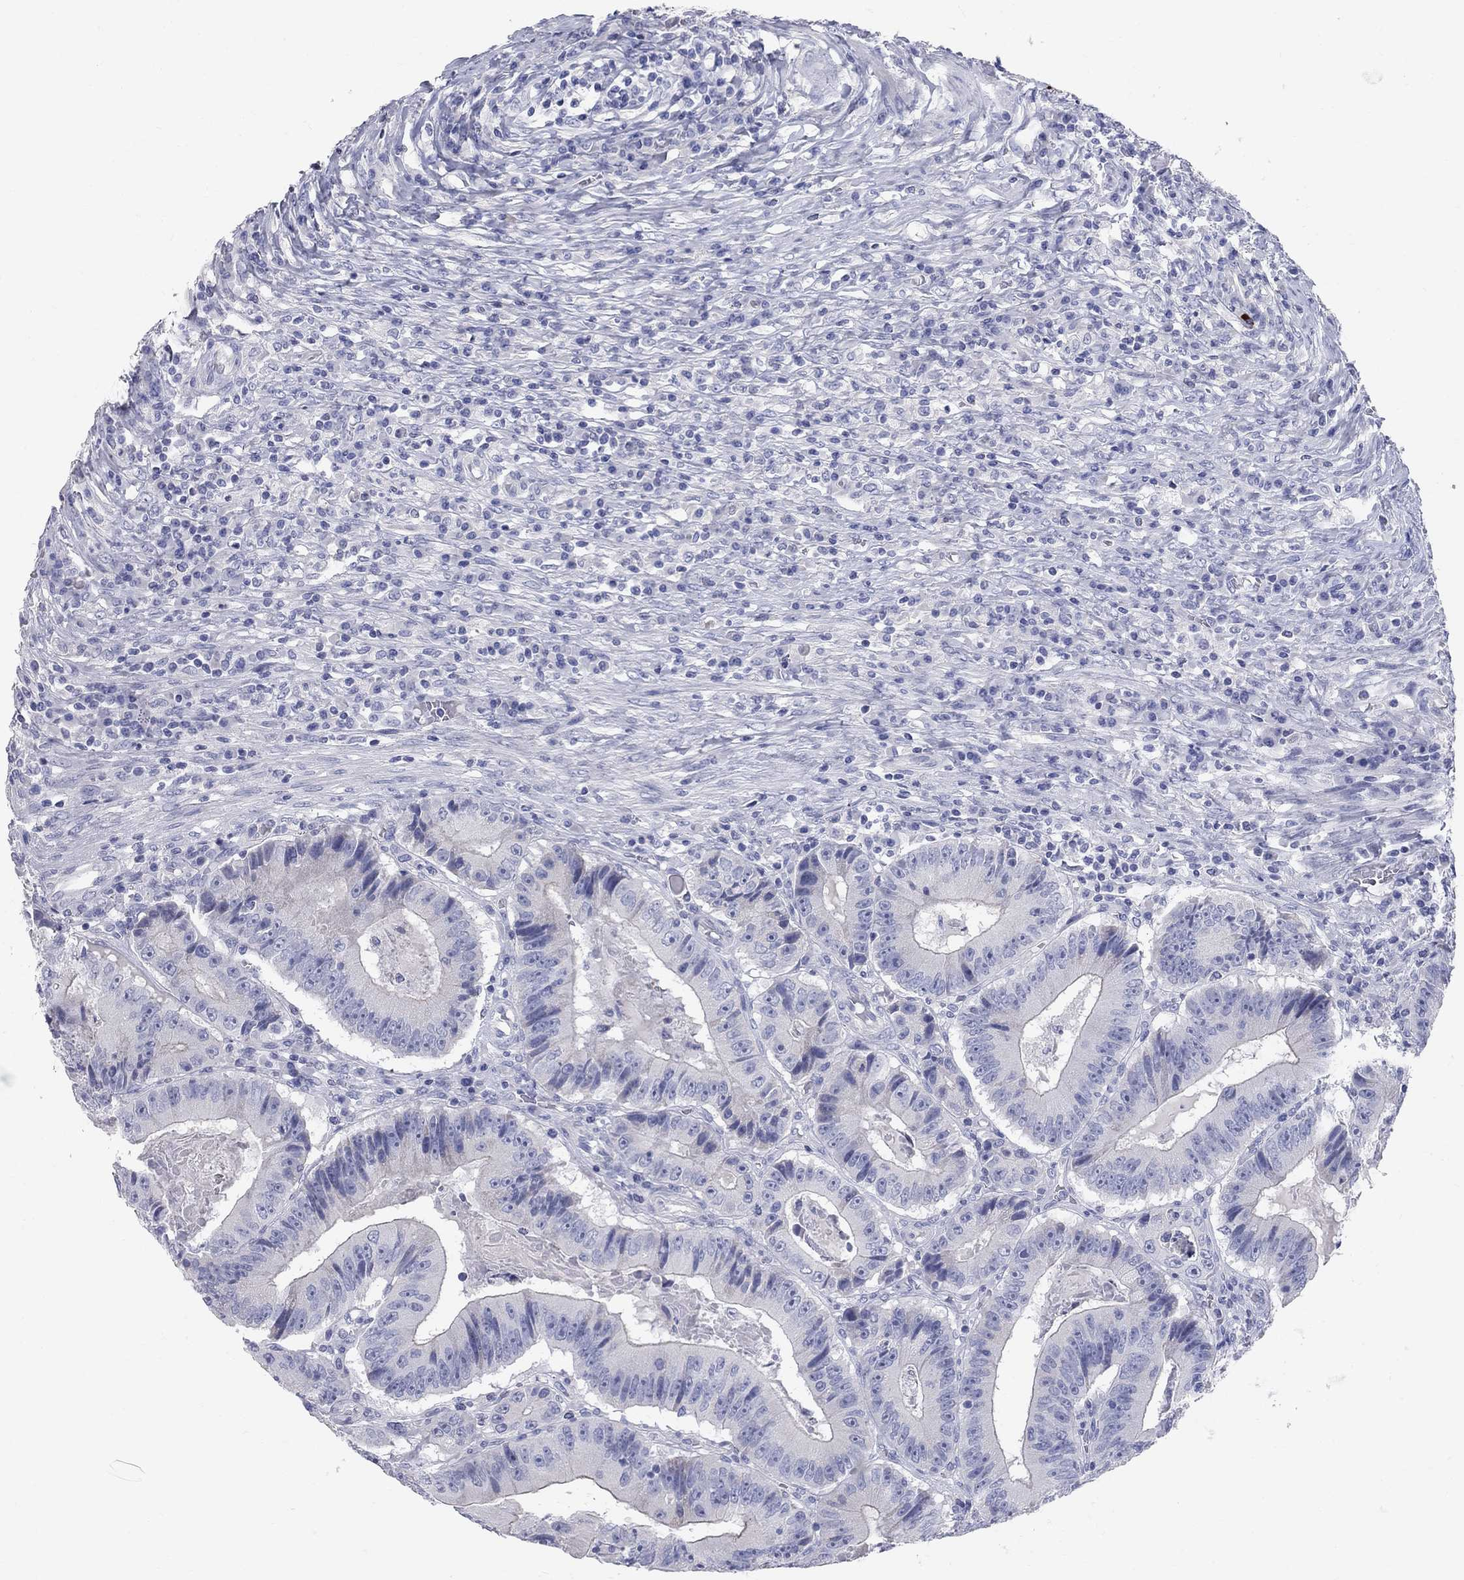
{"staining": {"intensity": "negative", "quantity": "none", "location": "none"}, "tissue": "colorectal cancer", "cell_type": "Tumor cells", "image_type": "cancer", "snomed": [{"axis": "morphology", "description": "Adenocarcinoma, NOS"}, {"axis": "topography", "description": "Colon"}], "caption": "This micrograph is of colorectal adenocarcinoma stained with immunohistochemistry to label a protein in brown with the nuclei are counter-stained blue. There is no positivity in tumor cells.", "gene": "AOX1", "patient": {"sex": "female", "age": 86}}